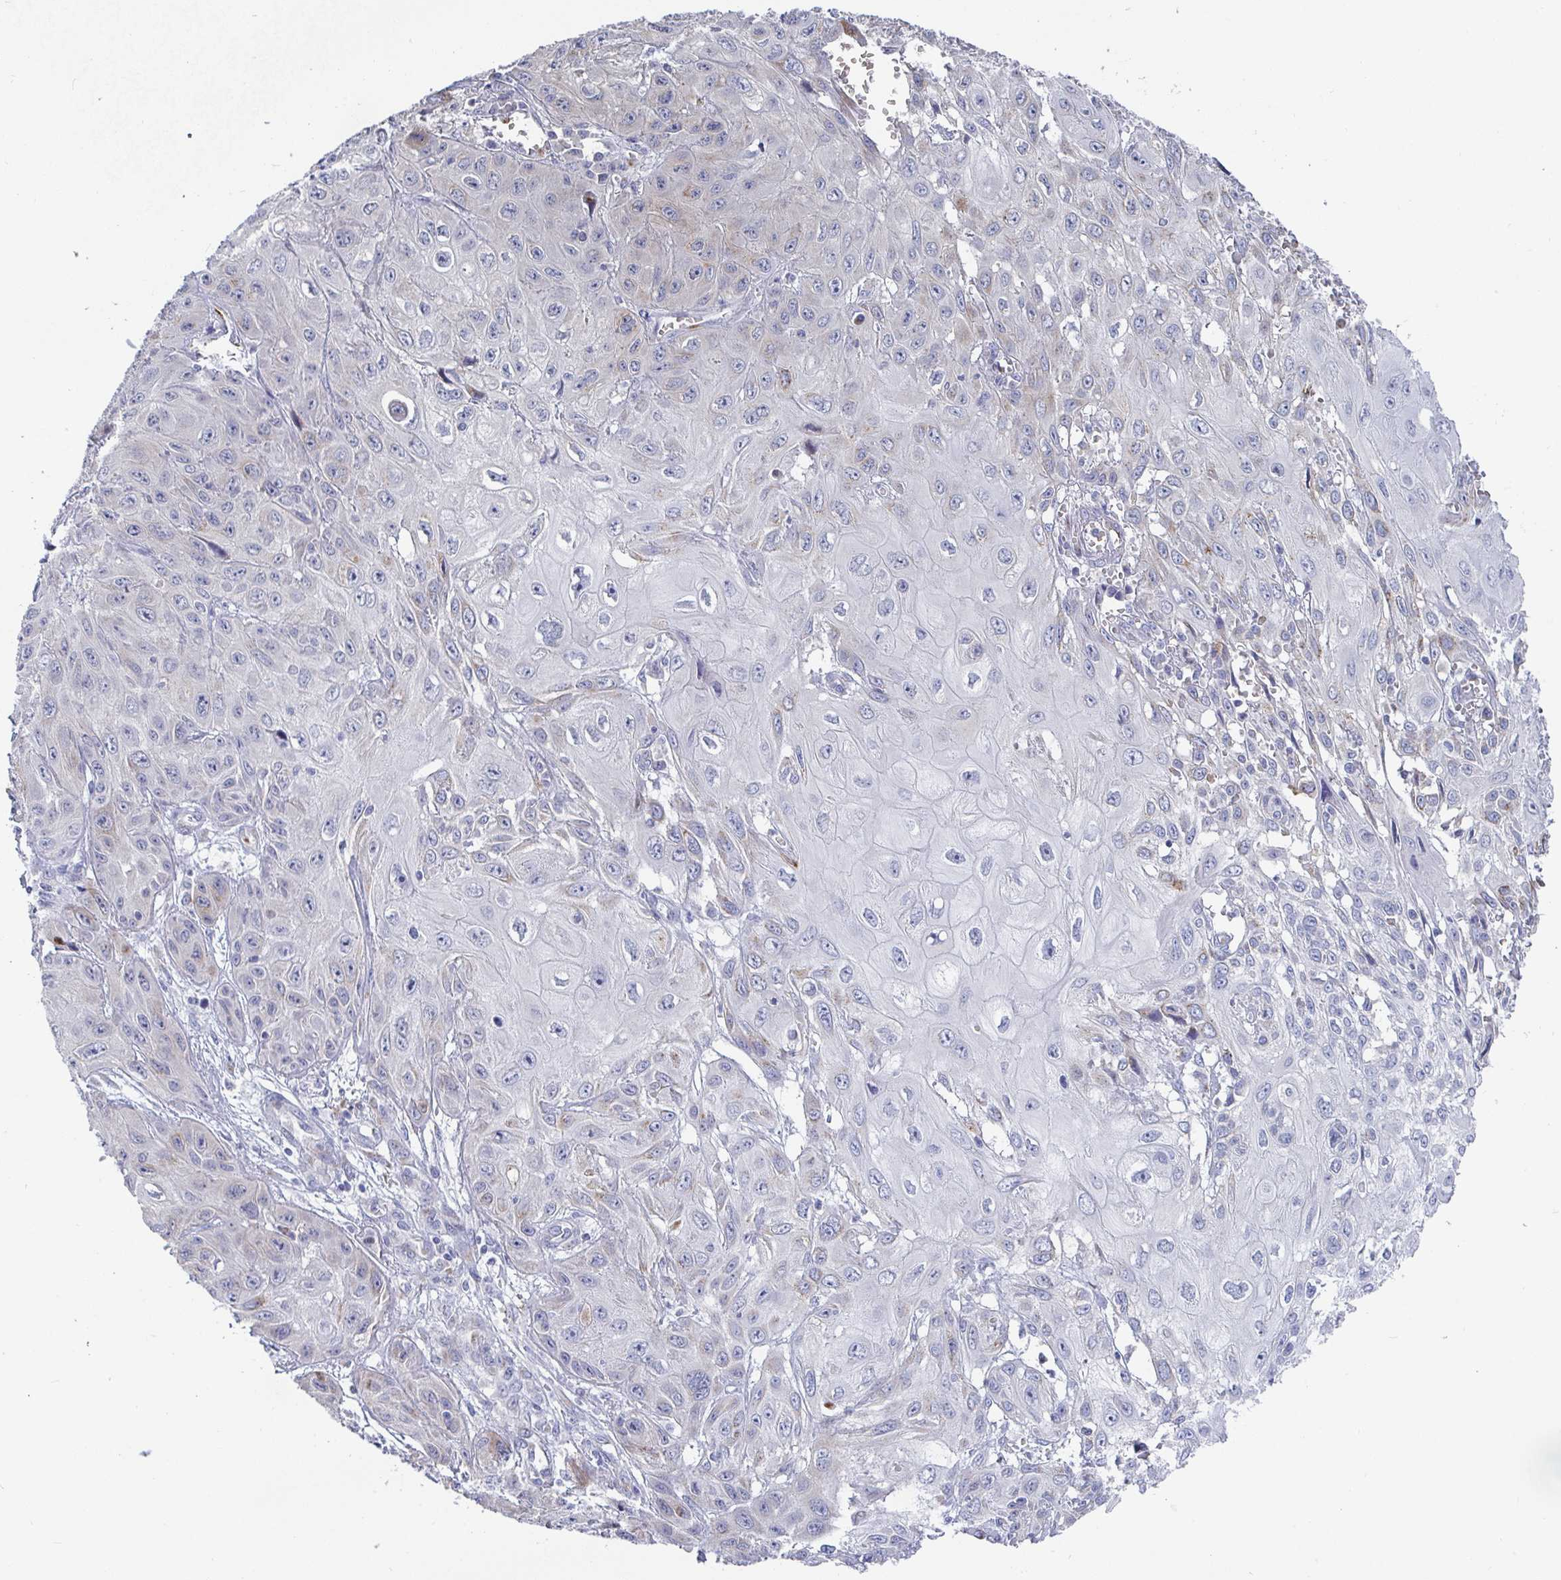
{"staining": {"intensity": "negative", "quantity": "none", "location": "none"}, "tissue": "skin cancer", "cell_type": "Tumor cells", "image_type": "cancer", "snomed": [{"axis": "morphology", "description": "Squamous cell carcinoma, NOS"}, {"axis": "topography", "description": "Skin"}, {"axis": "topography", "description": "Vulva"}], "caption": "DAB immunohistochemical staining of squamous cell carcinoma (skin) displays no significant positivity in tumor cells.", "gene": "TAS2R39", "patient": {"sex": "female", "age": 71}}